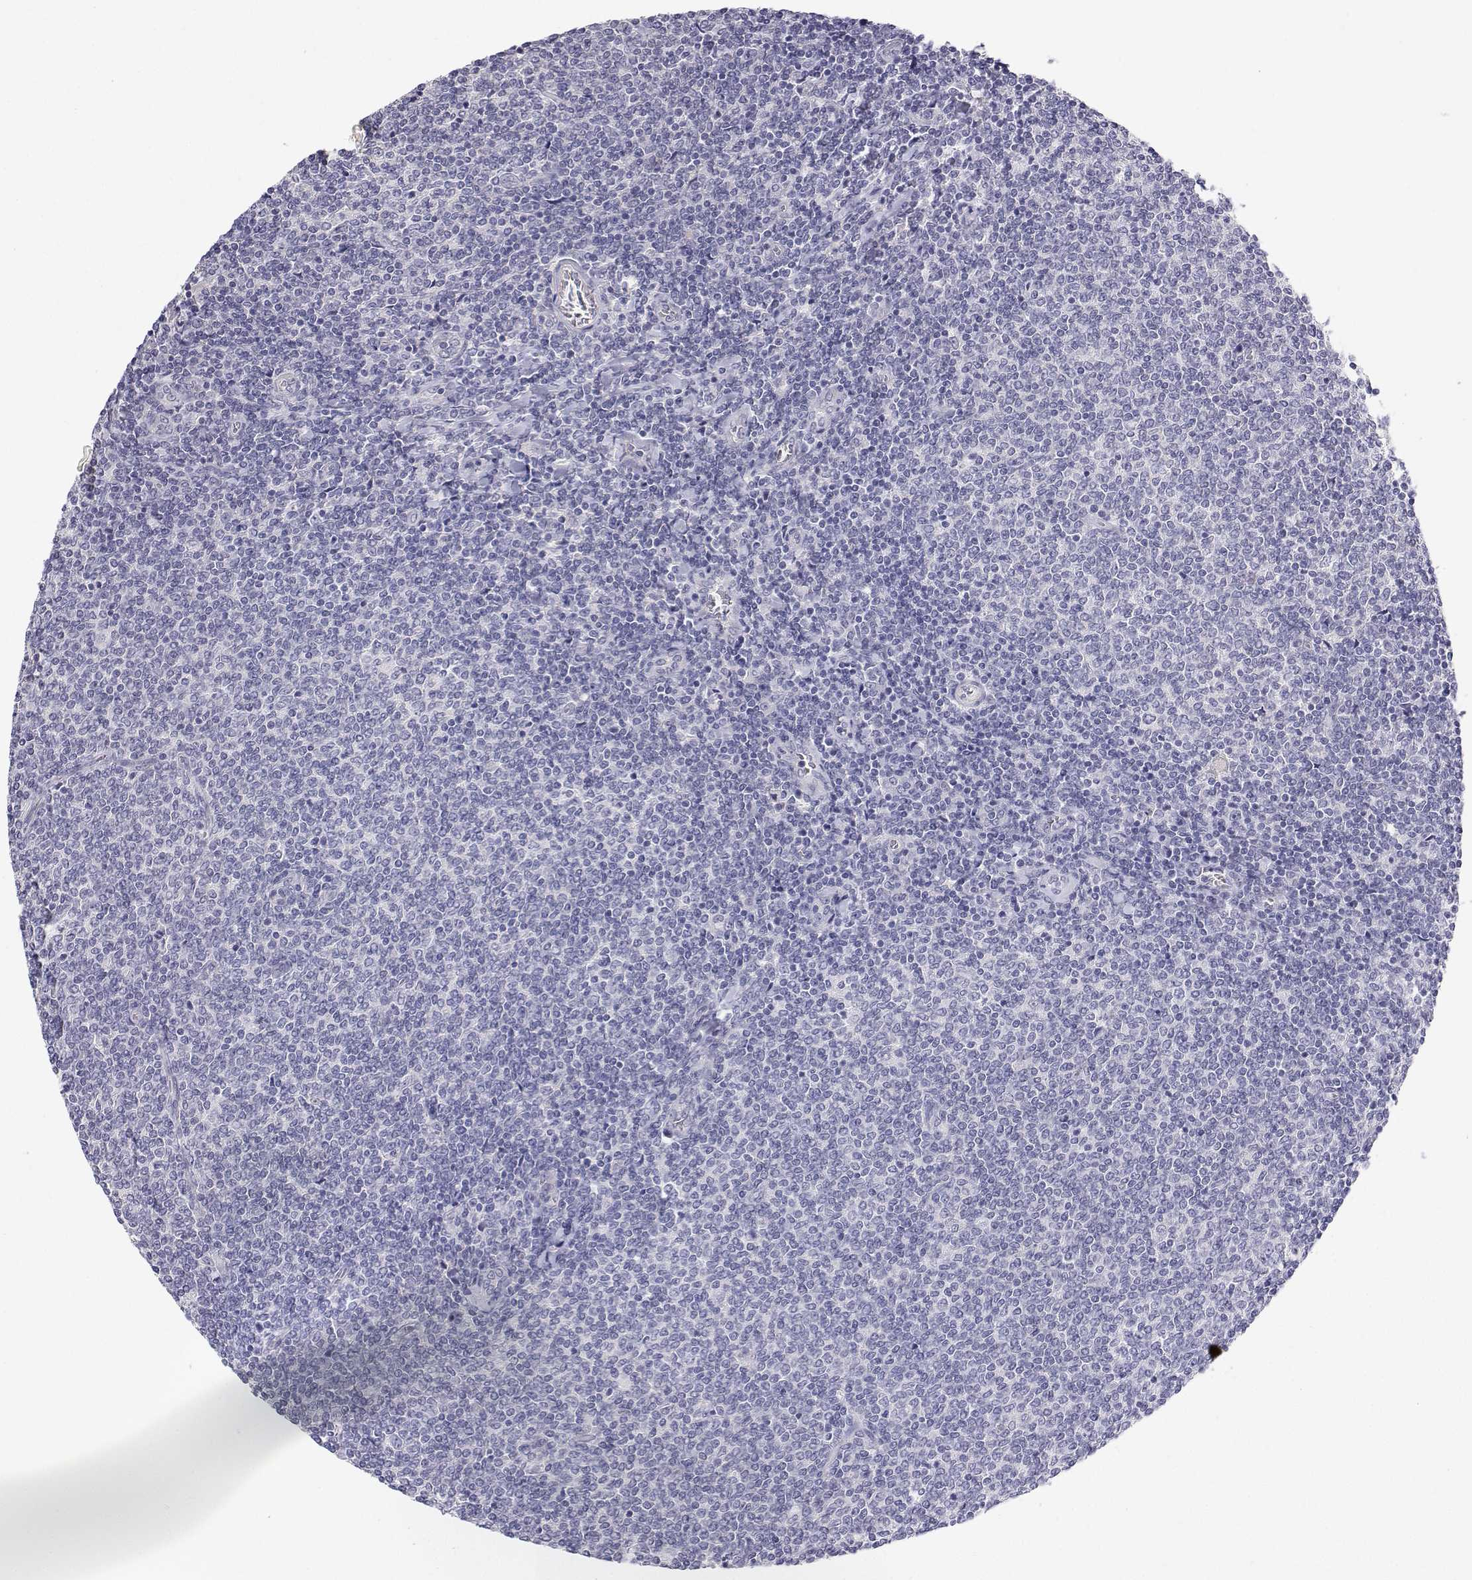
{"staining": {"intensity": "negative", "quantity": "none", "location": "none"}, "tissue": "lymphoma", "cell_type": "Tumor cells", "image_type": "cancer", "snomed": [{"axis": "morphology", "description": "Malignant lymphoma, non-Hodgkin's type, Low grade"}, {"axis": "topography", "description": "Lymph node"}], "caption": "Immunohistochemistry (IHC) of lymphoma reveals no staining in tumor cells.", "gene": "ANKRD65", "patient": {"sex": "male", "age": 52}}